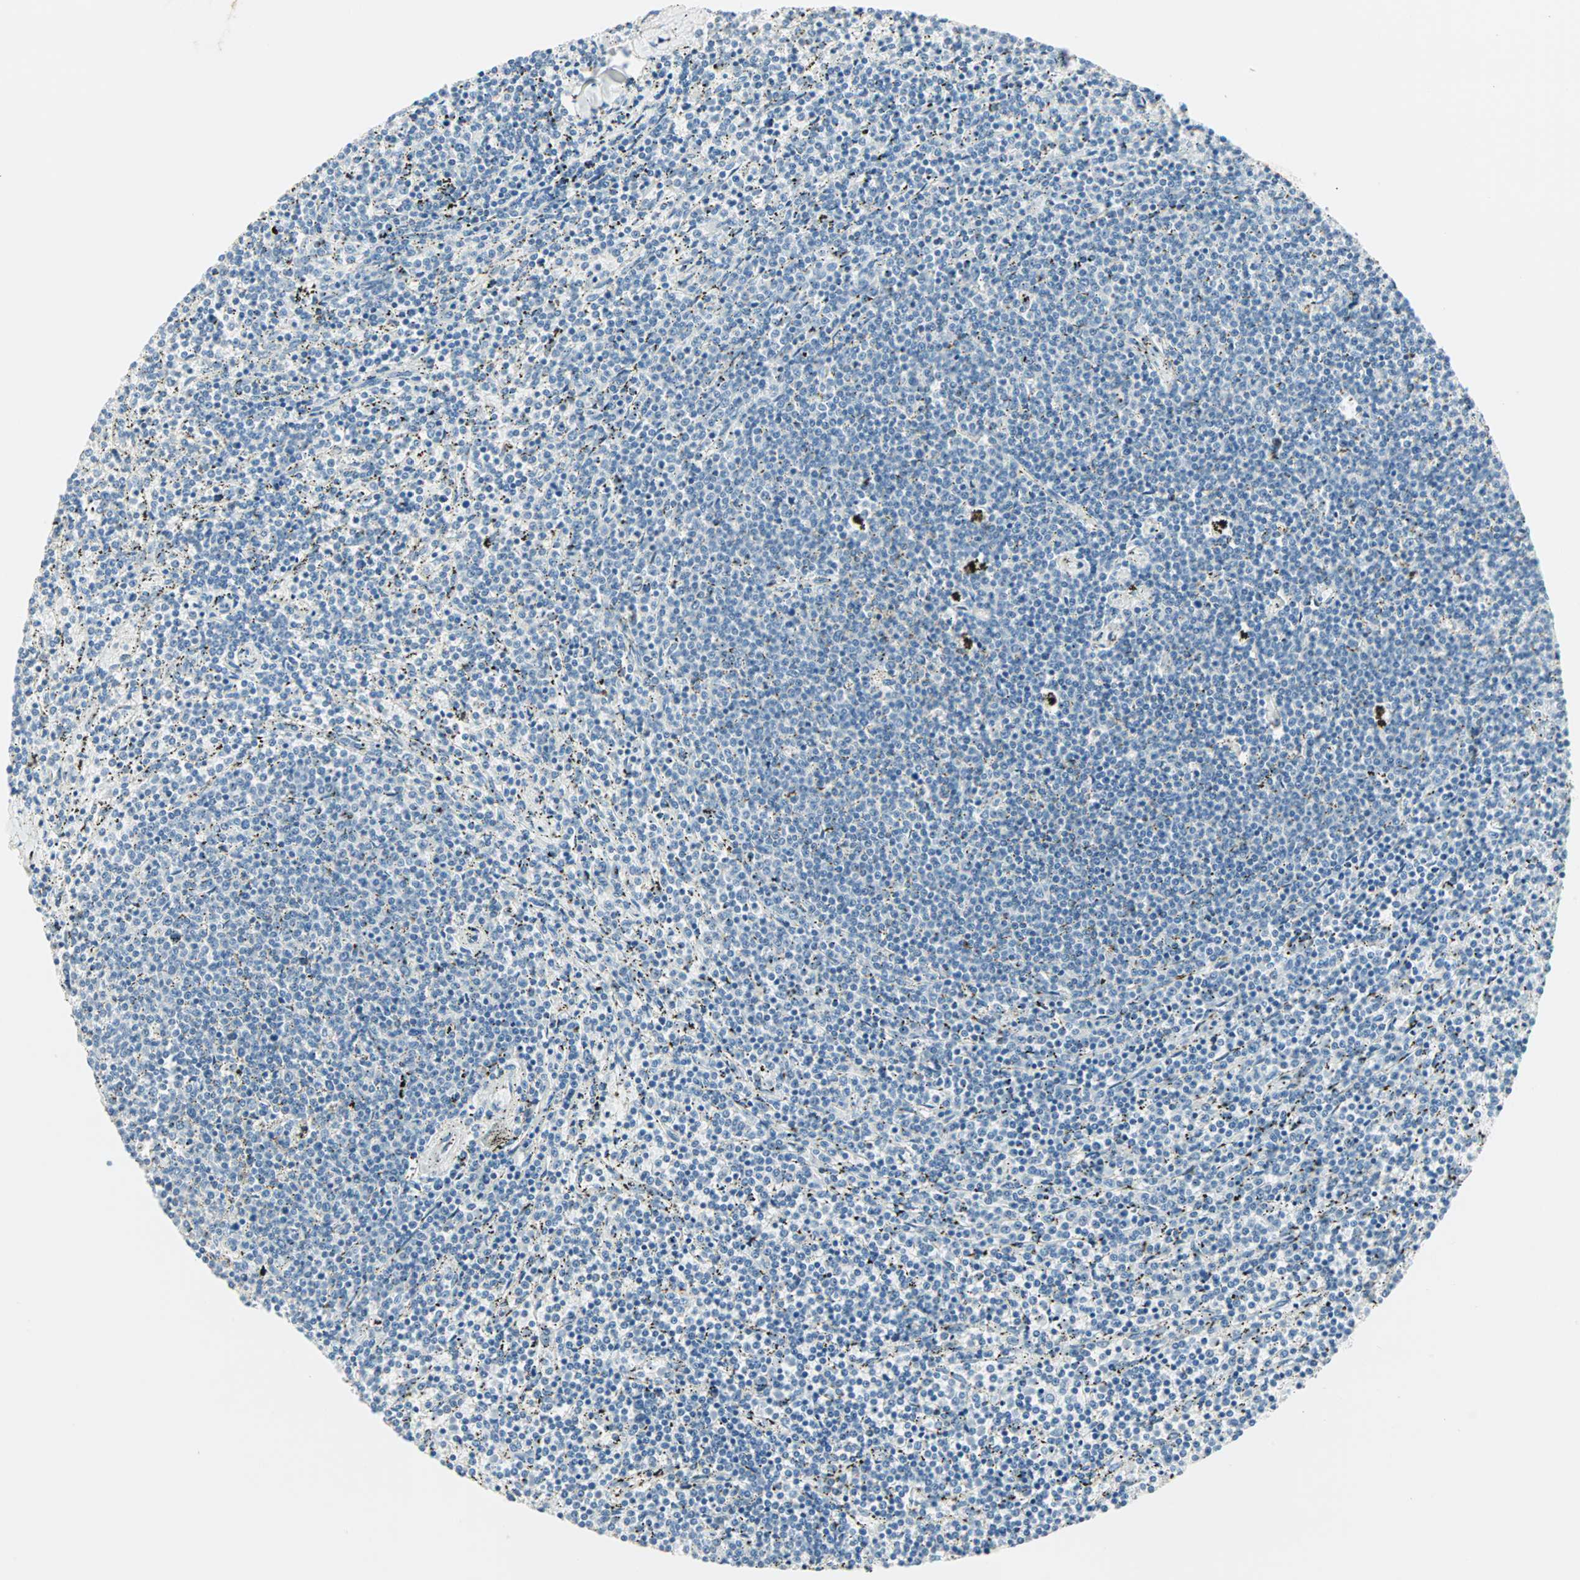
{"staining": {"intensity": "negative", "quantity": "none", "location": "none"}, "tissue": "lymphoma", "cell_type": "Tumor cells", "image_type": "cancer", "snomed": [{"axis": "morphology", "description": "Malignant lymphoma, non-Hodgkin's type, Low grade"}, {"axis": "topography", "description": "Spleen"}], "caption": "Tumor cells show no significant positivity in low-grade malignant lymphoma, non-Hodgkin's type.", "gene": "SULT1C2", "patient": {"sex": "female", "age": 50}}